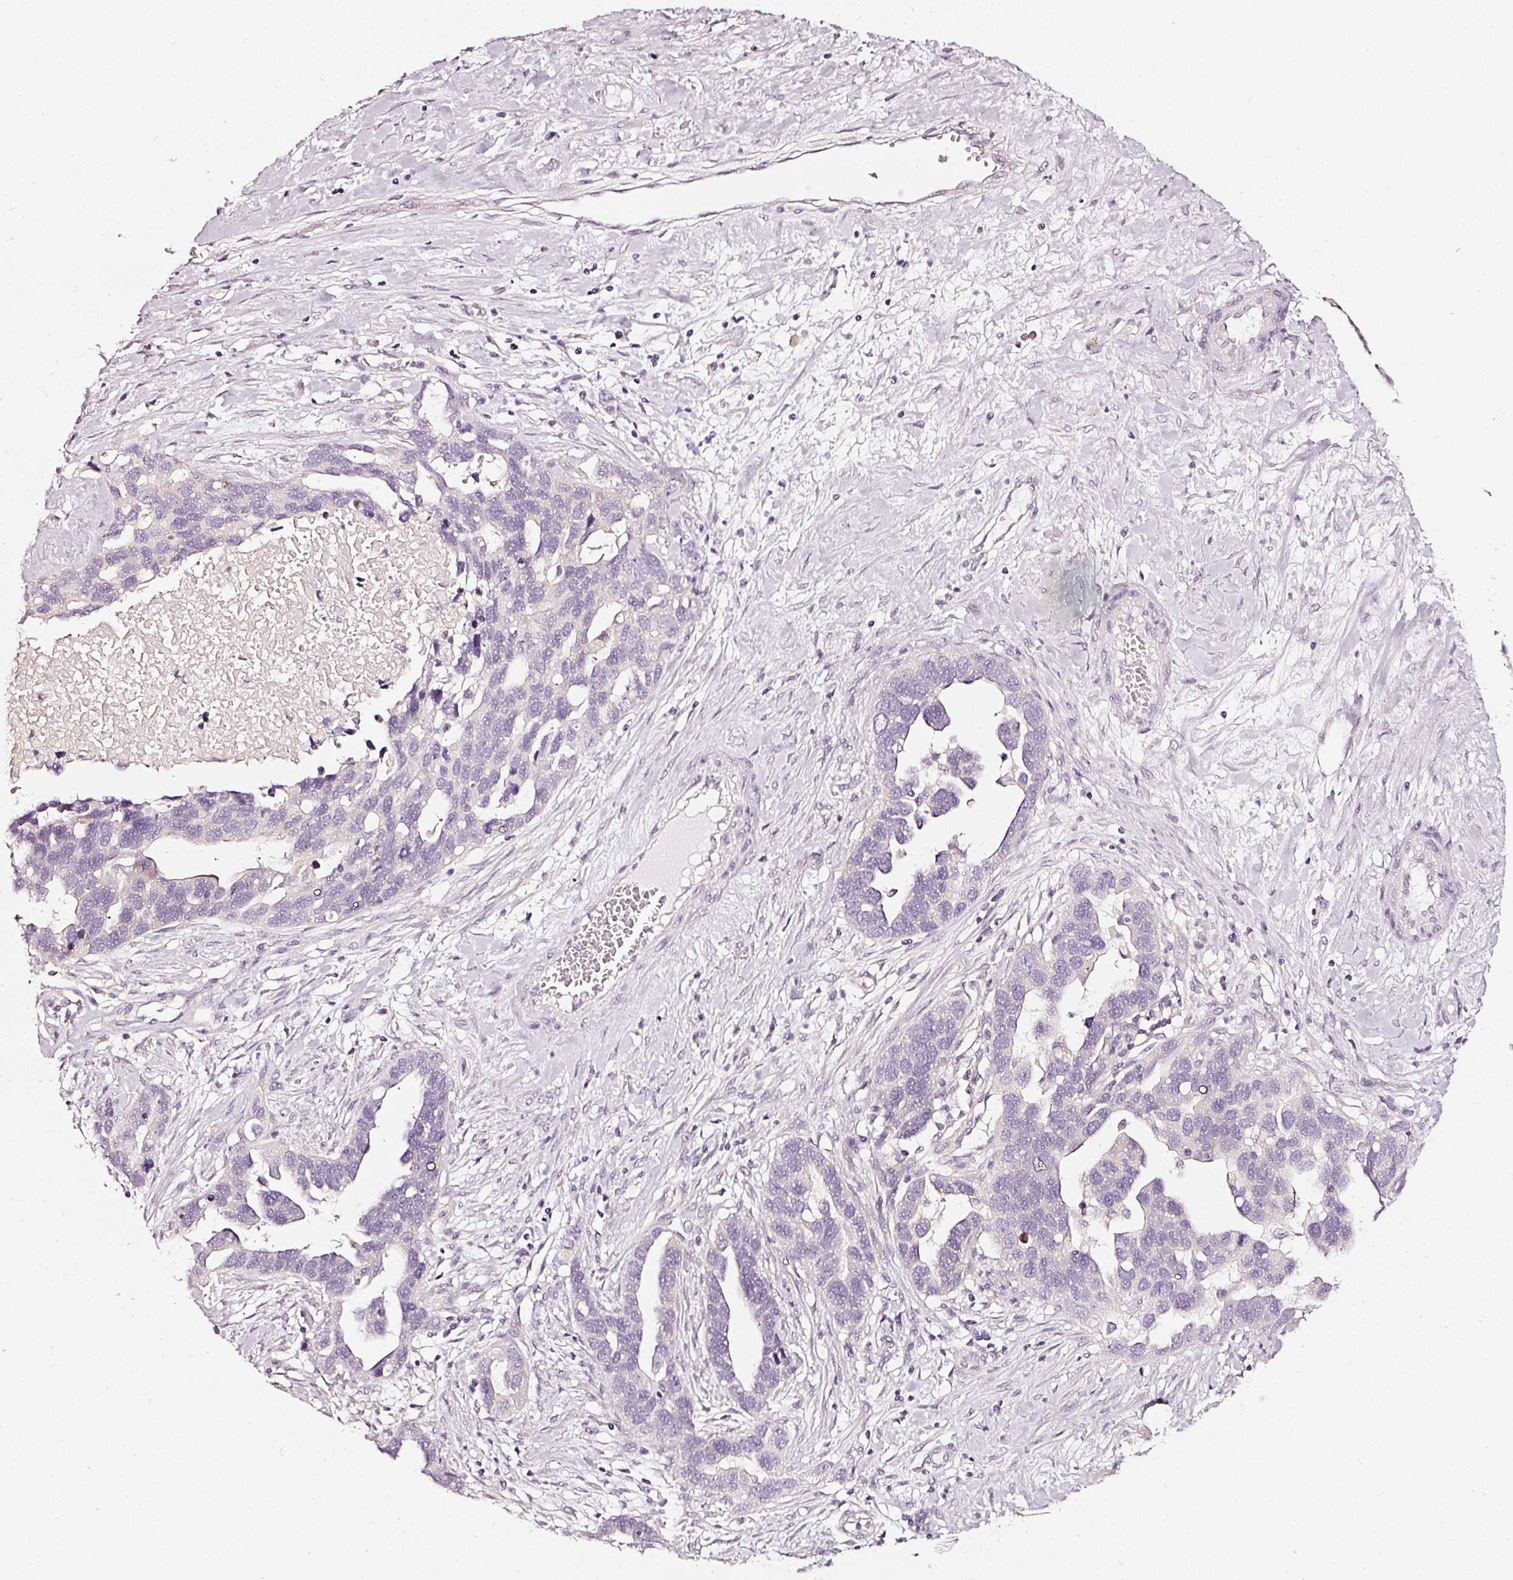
{"staining": {"intensity": "negative", "quantity": "none", "location": "none"}, "tissue": "ovarian cancer", "cell_type": "Tumor cells", "image_type": "cancer", "snomed": [{"axis": "morphology", "description": "Cystadenocarcinoma, serous, NOS"}, {"axis": "topography", "description": "Ovary"}], "caption": "Immunohistochemical staining of human ovarian serous cystadenocarcinoma demonstrates no significant positivity in tumor cells.", "gene": "CNP", "patient": {"sex": "female", "age": 54}}